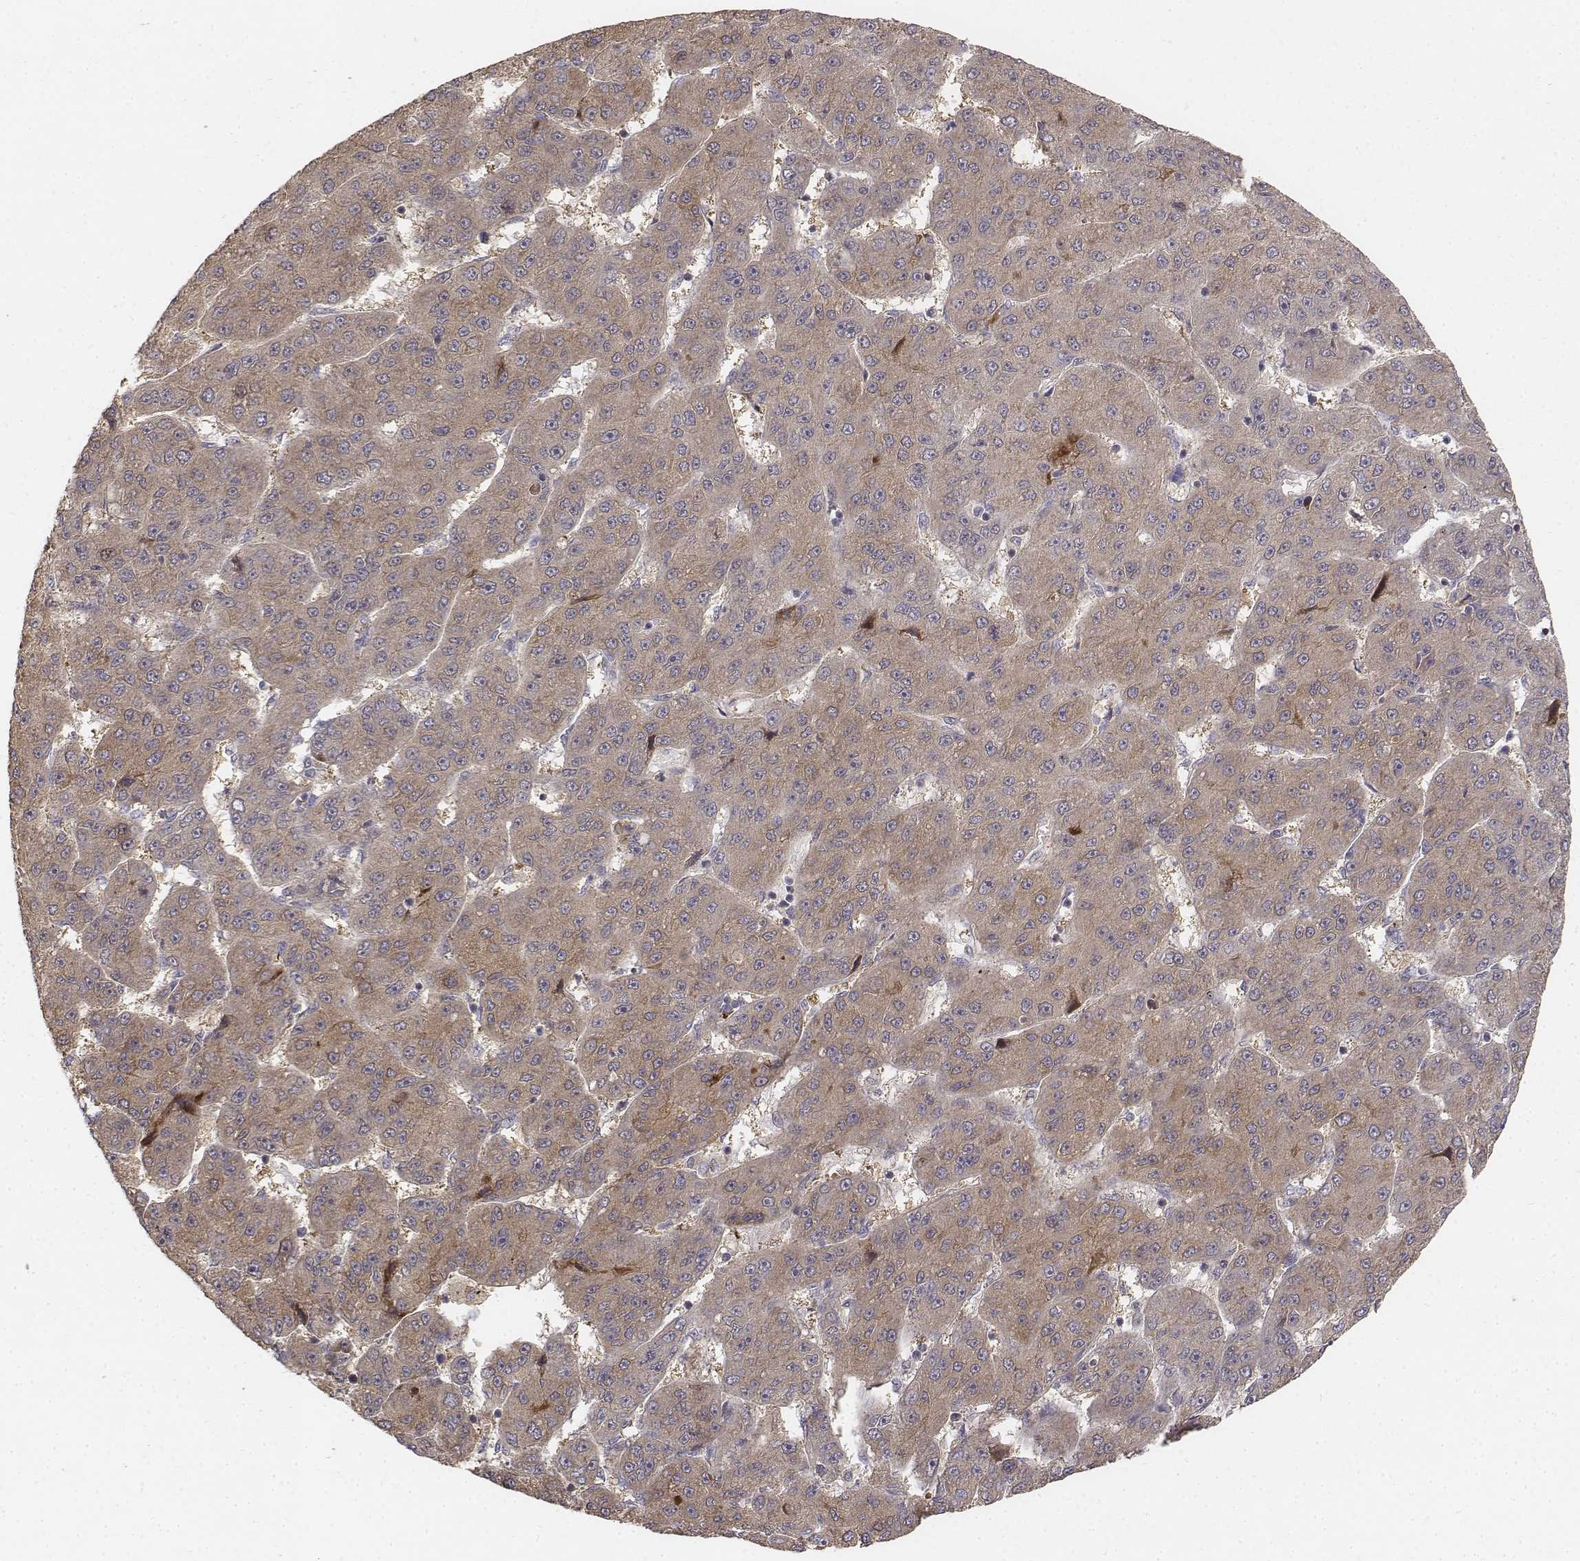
{"staining": {"intensity": "weak", "quantity": ">75%", "location": "cytoplasmic/membranous"}, "tissue": "liver cancer", "cell_type": "Tumor cells", "image_type": "cancer", "snomed": [{"axis": "morphology", "description": "Carcinoma, Hepatocellular, NOS"}, {"axis": "topography", "description": "Liver"}], "caption": "Liver cancer (hepatocellular carcinoma) stained with DAB IHC reveals low levels of weak cytoplasmic/membranous positivity in approximately >75% of tumor cells. The staining was performed using DAB (3,3'-diaminobenzidine), with brown indicating positive protein expression. Nuclei are stained blue with hematoxylin.", "gene": "FBXO21", "patient": {"sex": "male", "age": 67}}